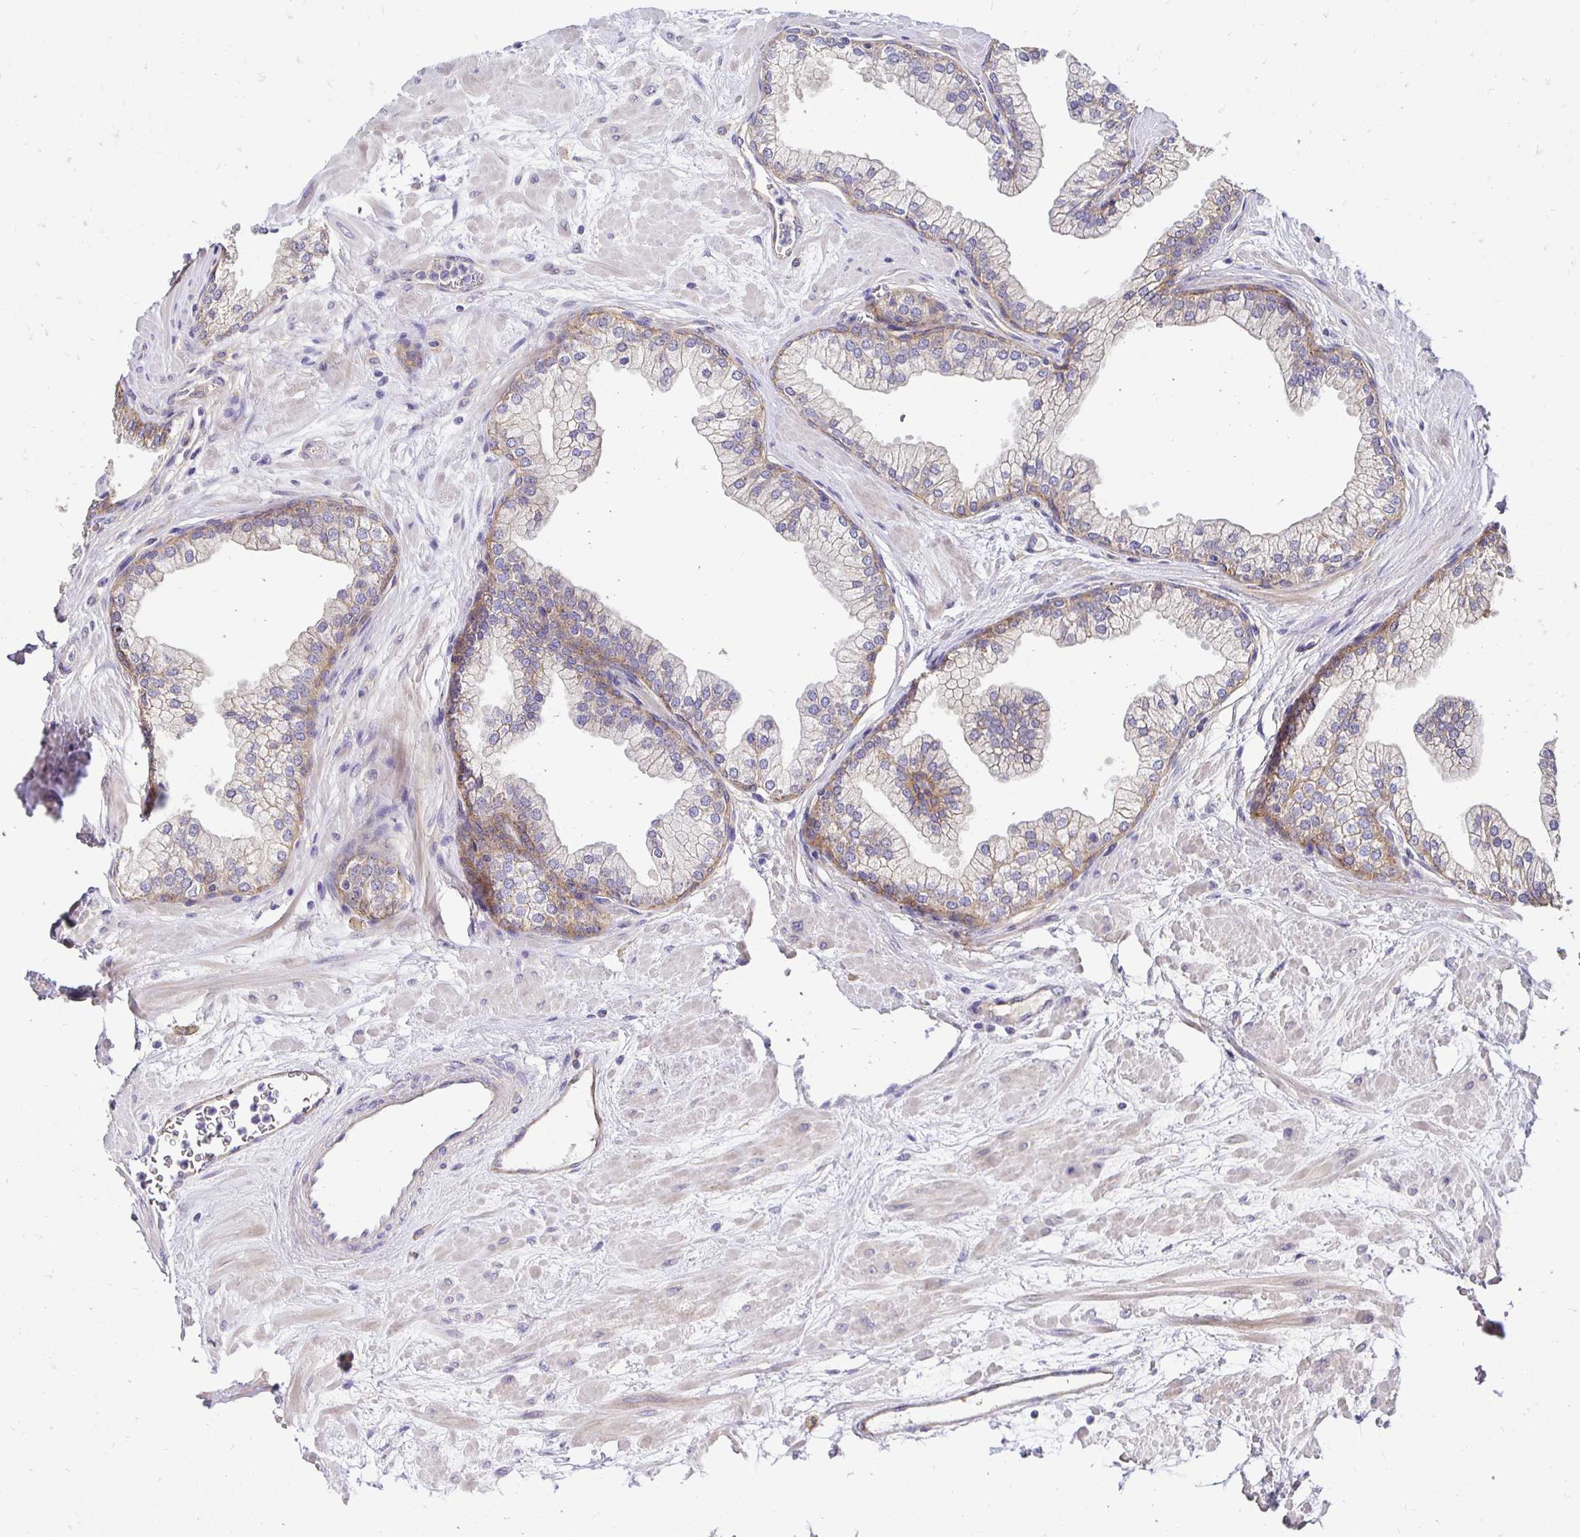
{"staining": {"intensity": "strong", "quantity": "25%-75%", "location": "cytoplasmic/membranous"}, "tissue": "prostate", "cell_type": "Glandular cells", "image_type": "normal", "snomed": [{"axis": "morphology", "description": "Normal tissue, NOS"}, {"axis": "topography", "description": "Prostate"}, {"axis": "topography", "description": "Peripheral nerve tissue"}], "caption": "A high amount of strong cytoplasmic/membranous positivity is seen in about 25%-75% of glandular cells in benign prostate. Nuclei are stained in blue.", "gene": "SLC9A1", "patient": {"sex": "male", "age": 61}}